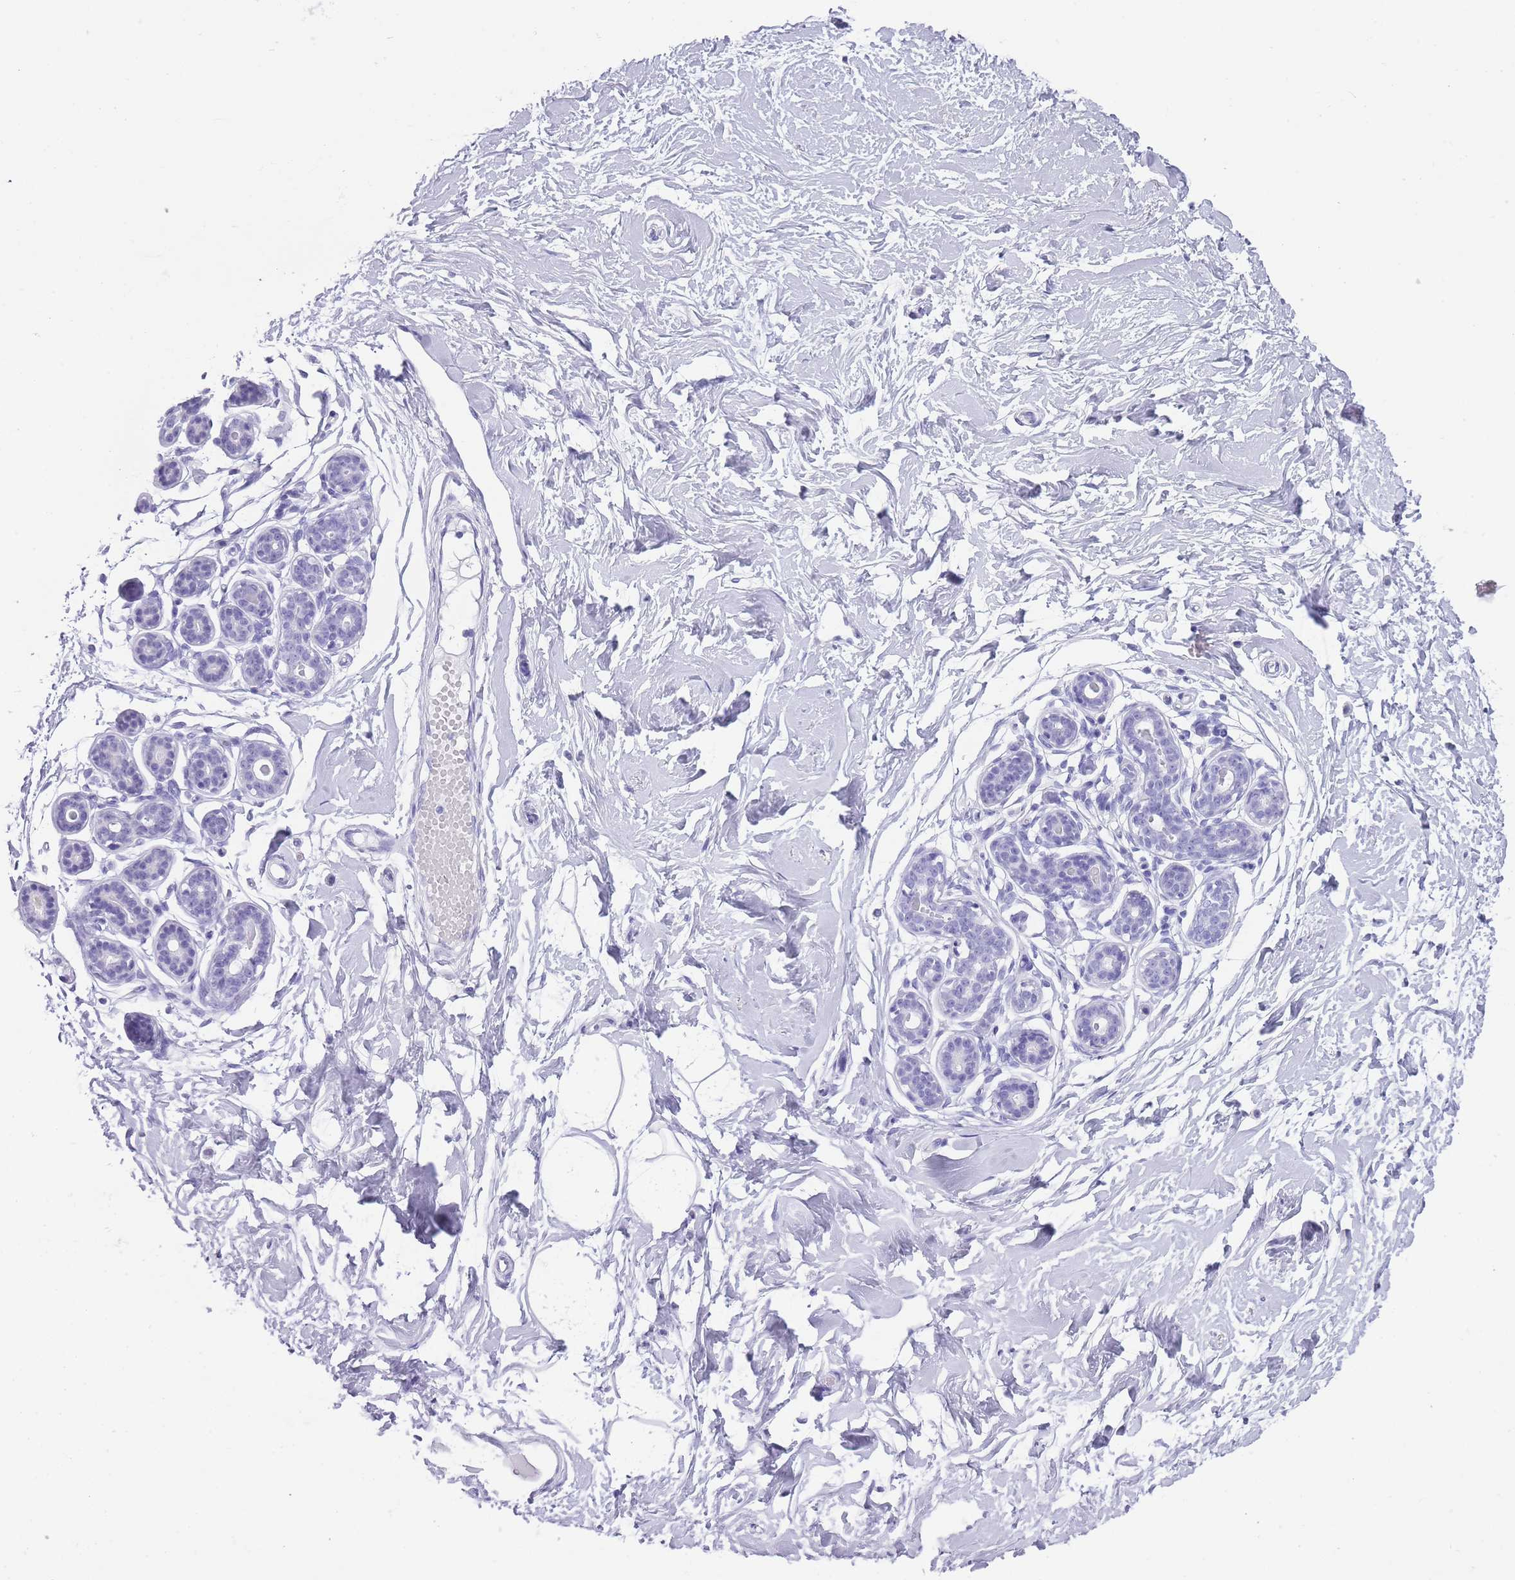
{"staining": {"intensity": "negative", "quantity": "none", "location": "none"}, "tissue": "breast", "cell_type": "Adipocytes", "image_type": "normal", "snomed": [{"axis": "morphology", "description": "Normal tissue, NOS"}, {"axis": "morphology", "description": "Adenoma, NOS"}, {"axis": "topography", "description": "Breast"}], "caption": "Photomicrograph shows no protein staining in adipocytes of normal breast. (DAB immunohistochemistry (IHC) visualized using brightfield microscopy, high magnification).", "gene": "INS", "patient": {"sex": "female", "age": 23}}